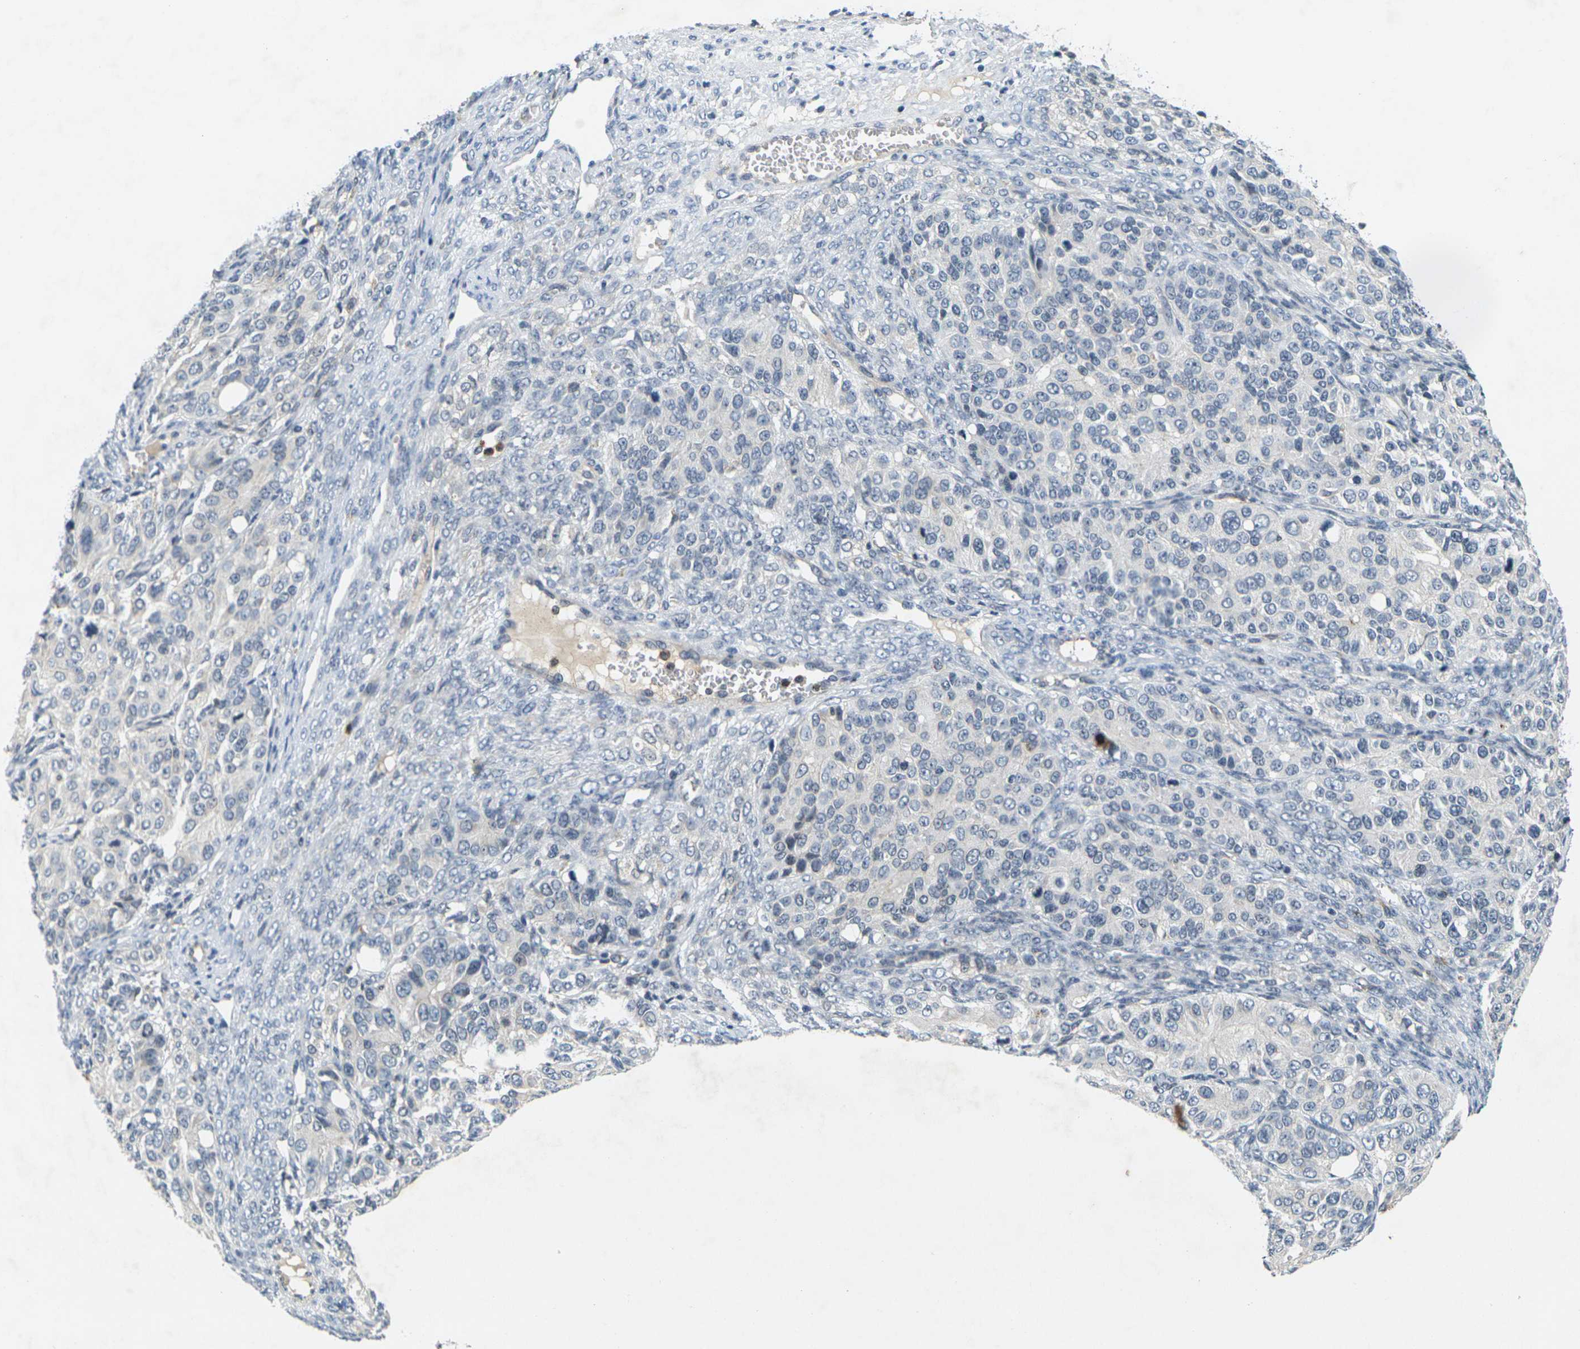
{"staining": {"intensity": "negative", "quantity": "none", "location": "none"}, "tissue": "ovarian cancer", "cell_type": "Tumor cells", "image_type": "cancer", "snomed": [{"axis": "morphology", "description": "Carcinoma, endometroid"}, {"axis": "topography", "description": "Ovary"}], "caption": "Micrograph shows no protein positivity in tumor cells of ovarian cancer (endometroid carcinoma) tissue. (Brightfield microscopy of DAB (3,3'-diaminobenzidine) immunohistochemistry (IHC) at high magnification).", "gene": "C1QC", "patient": {"sex": "female", "age": 51}}